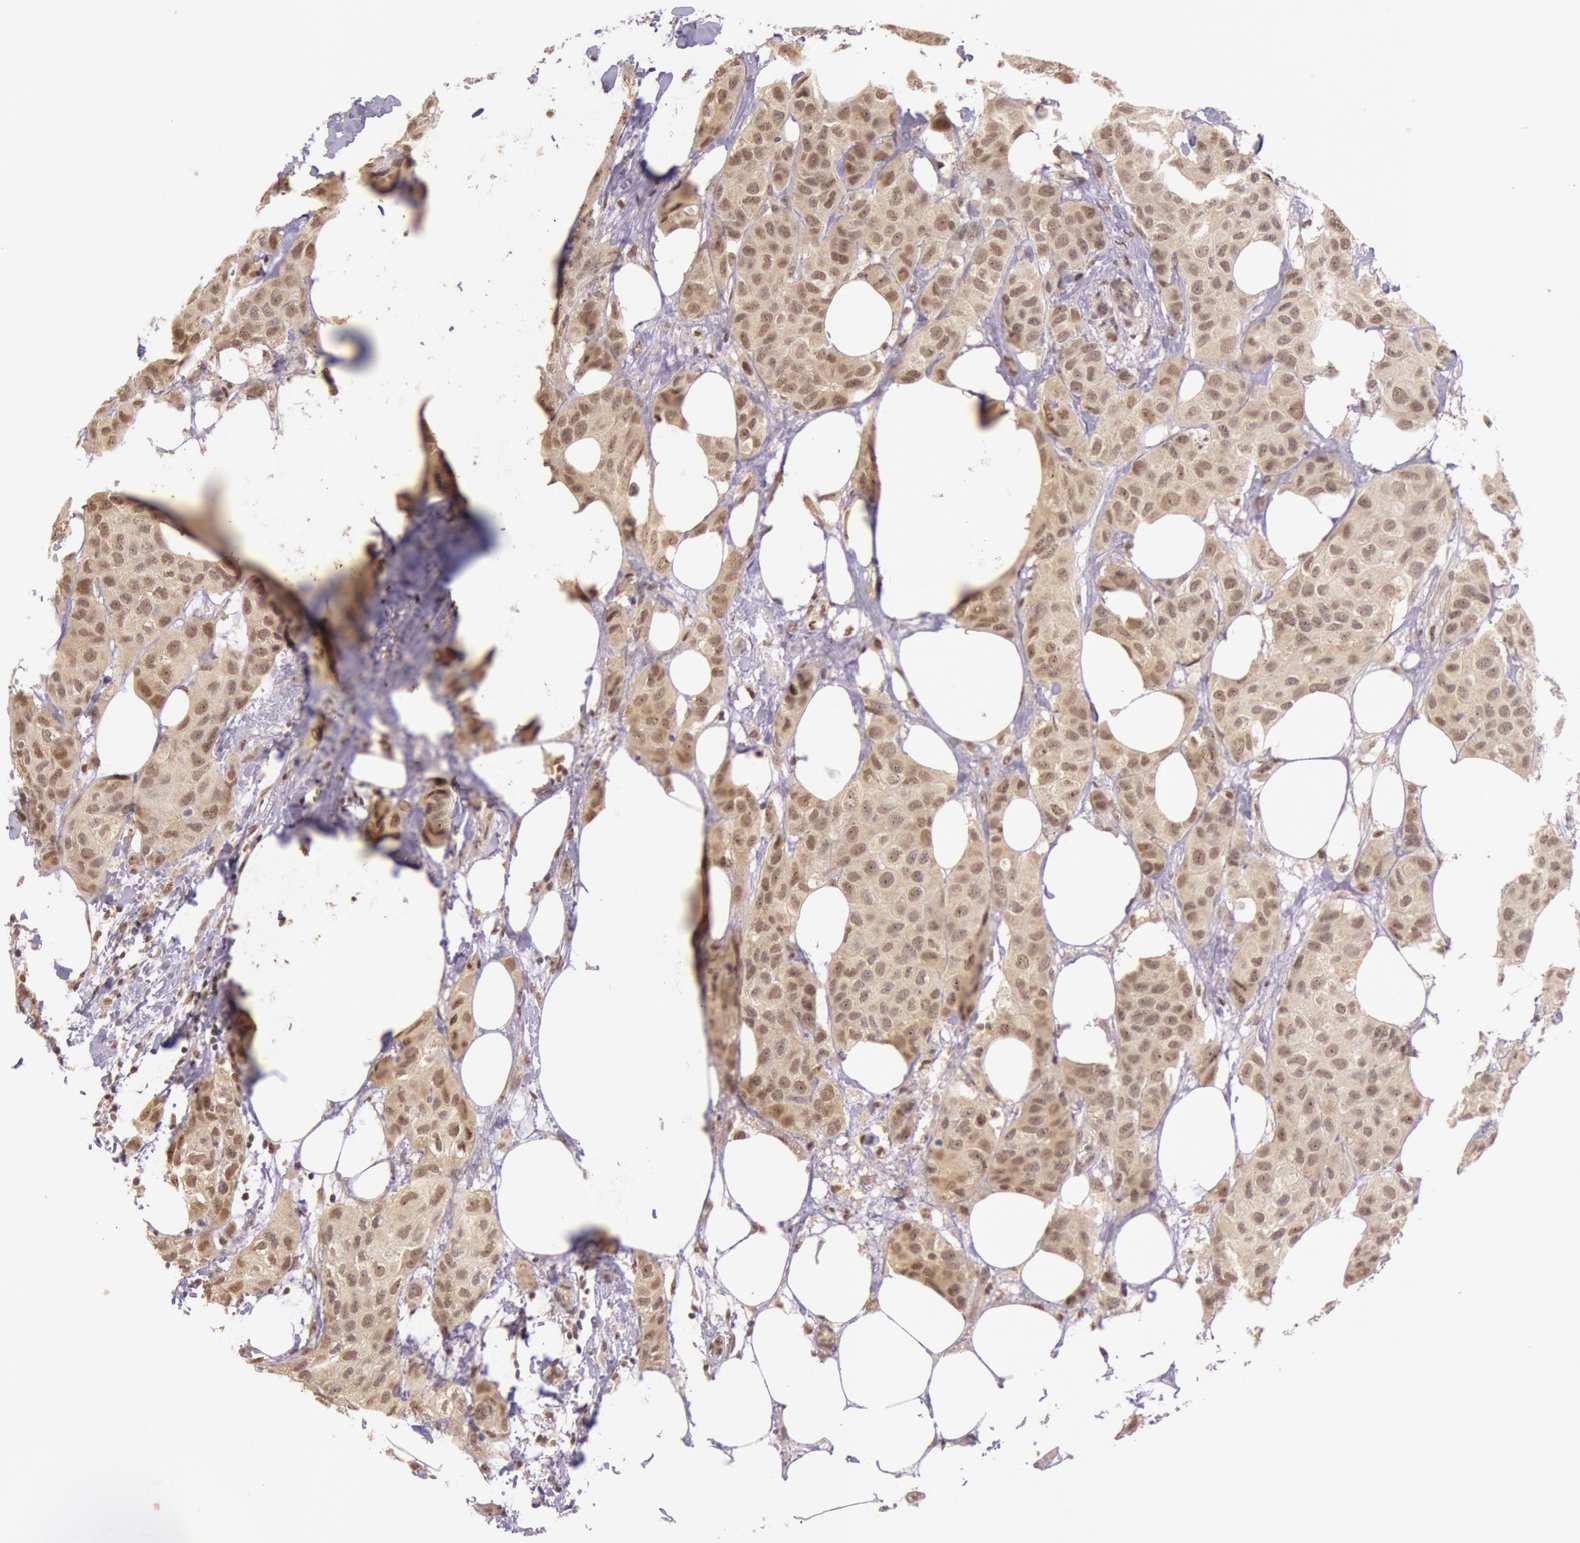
{"staining": {"intensity": "moderate", "quantity": "25%-75%", "location": "cytoplasmic/membranous,nuclear"}, "tissue": "breast cancer", "cell_type": "Tumor cells", "image_type": "cancer", "snomed": [{"axis": "morphology", "description": "Duct carcinoma"}, {"axis": "topography", "description": "Breast"}], "caption": "There is medium levels of moderate cytoplasmic/membranous and nuclear expression in tumor cells of breast cancer (intraductal carcinoma), as demonstrated by immunohistochemical staining (brown color).", "gene": "RTL10", "patient": {"sex": "female", "age": 68}}